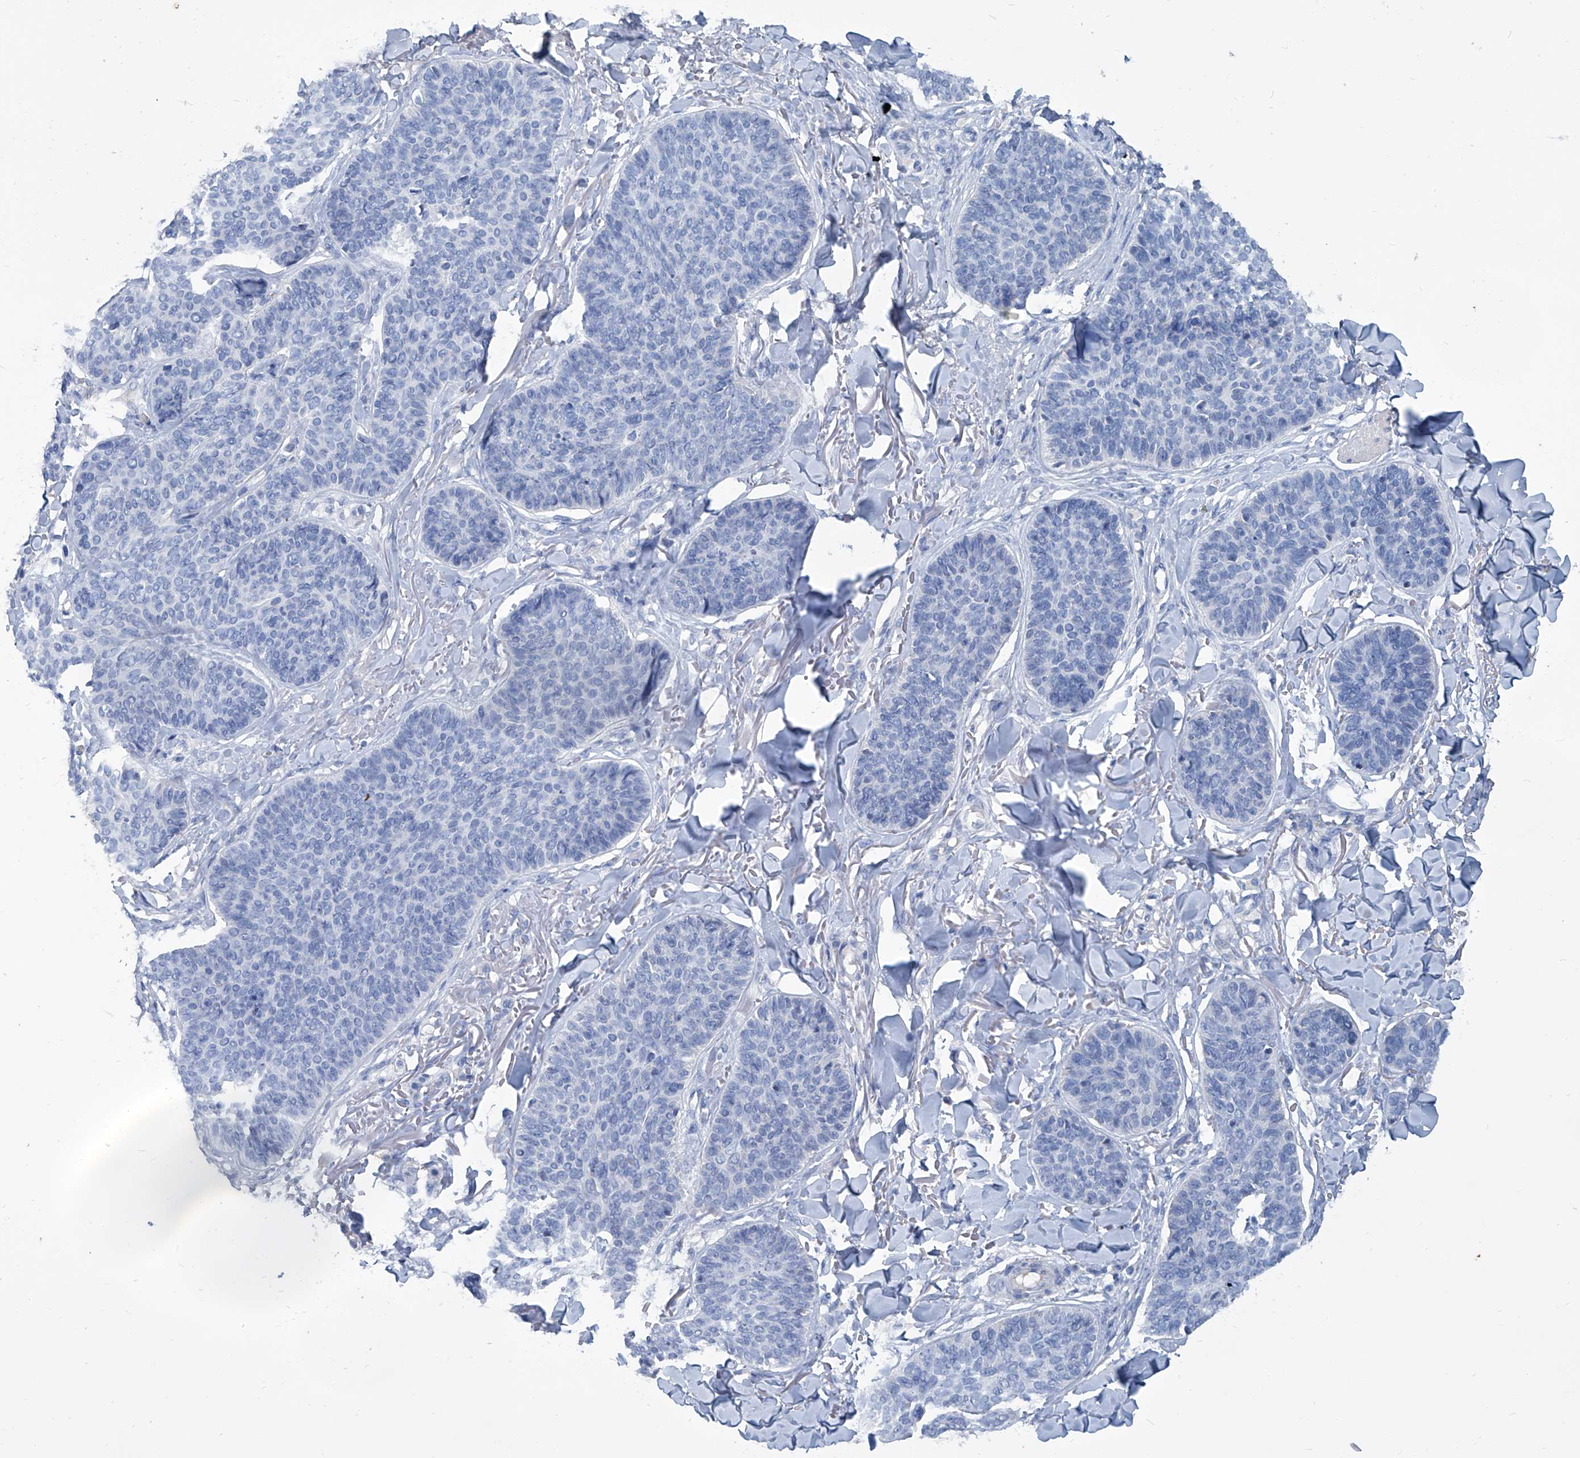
{"staining": {"intensity": "negative", "quantity": "none", "location": "none"}, "tissue": "skin cancer", "cell_type": "Tumor cells", "image_type": "cancer", "snomed": [{"axis": "morphology", "description": "Basal cell carcinoma"}, {"axis": "topography", "description": "Skin"}], "caption": "High power microscopy micrograph of an immunohistochemistry histopathology image of skin cancer, revealing no significant expression in tumor cells. (Brightfield microscopy of DAB (3,3'-diaminobenzidine) IHC at high magnification).", "gene": "MTARC1", "patient": {"sex": "male", "age": 85}}